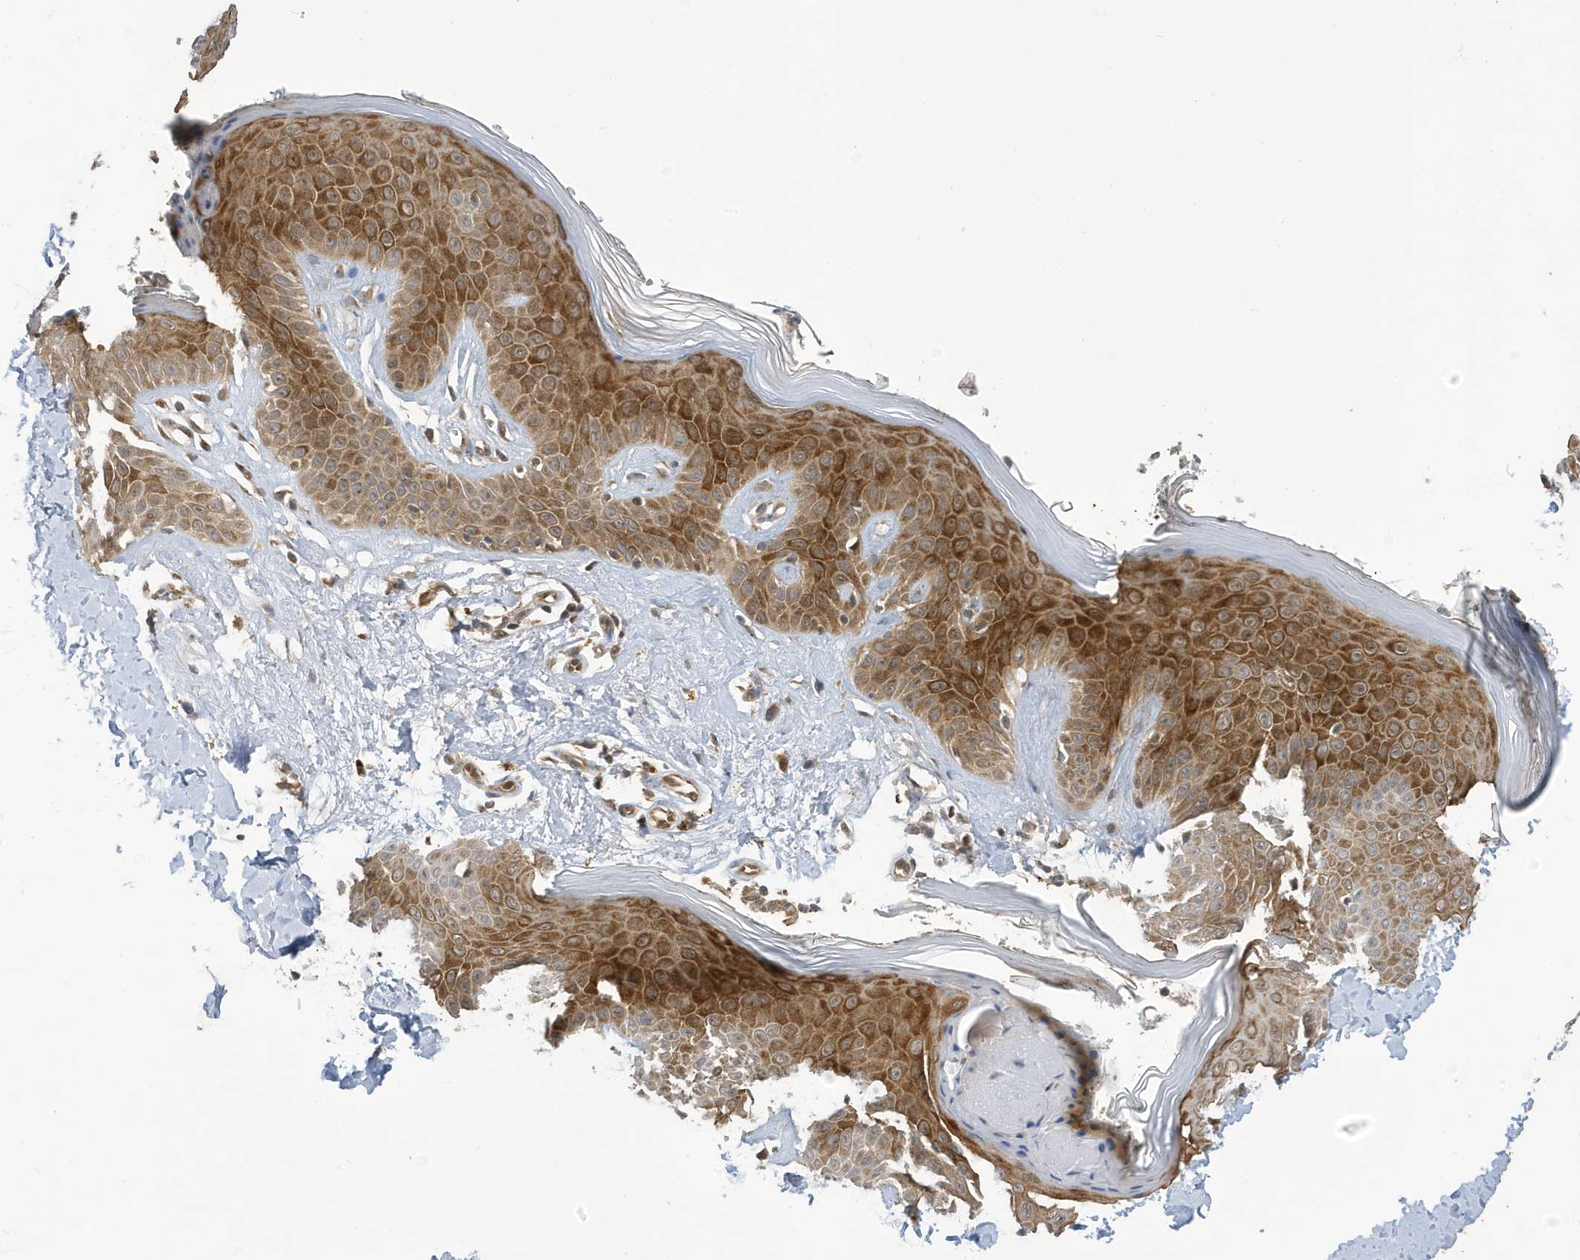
{"staining": {"intensity": "moderate", "quantity": "25%-75%", "location": "cytoplasmic/membranous"}, "tissue": "skin", "cell_type": "Fibroblasts", "image_type": "normal", "snomed": [{"axis": "morphology", "description": "Normal tissue, NOS"}, {"axis": "topography", "description": "Skin"}], "caption": "Fibroblasts exhibit medium levels of moderate cytoplasmic/membranous expression in about 25%-75% of cells in normal skin. Ihc stains the protein of interest in brown and the nuclei are stained blue.", "gene": "NCOA7", "patient": {"sex": "female", "age": 64}}